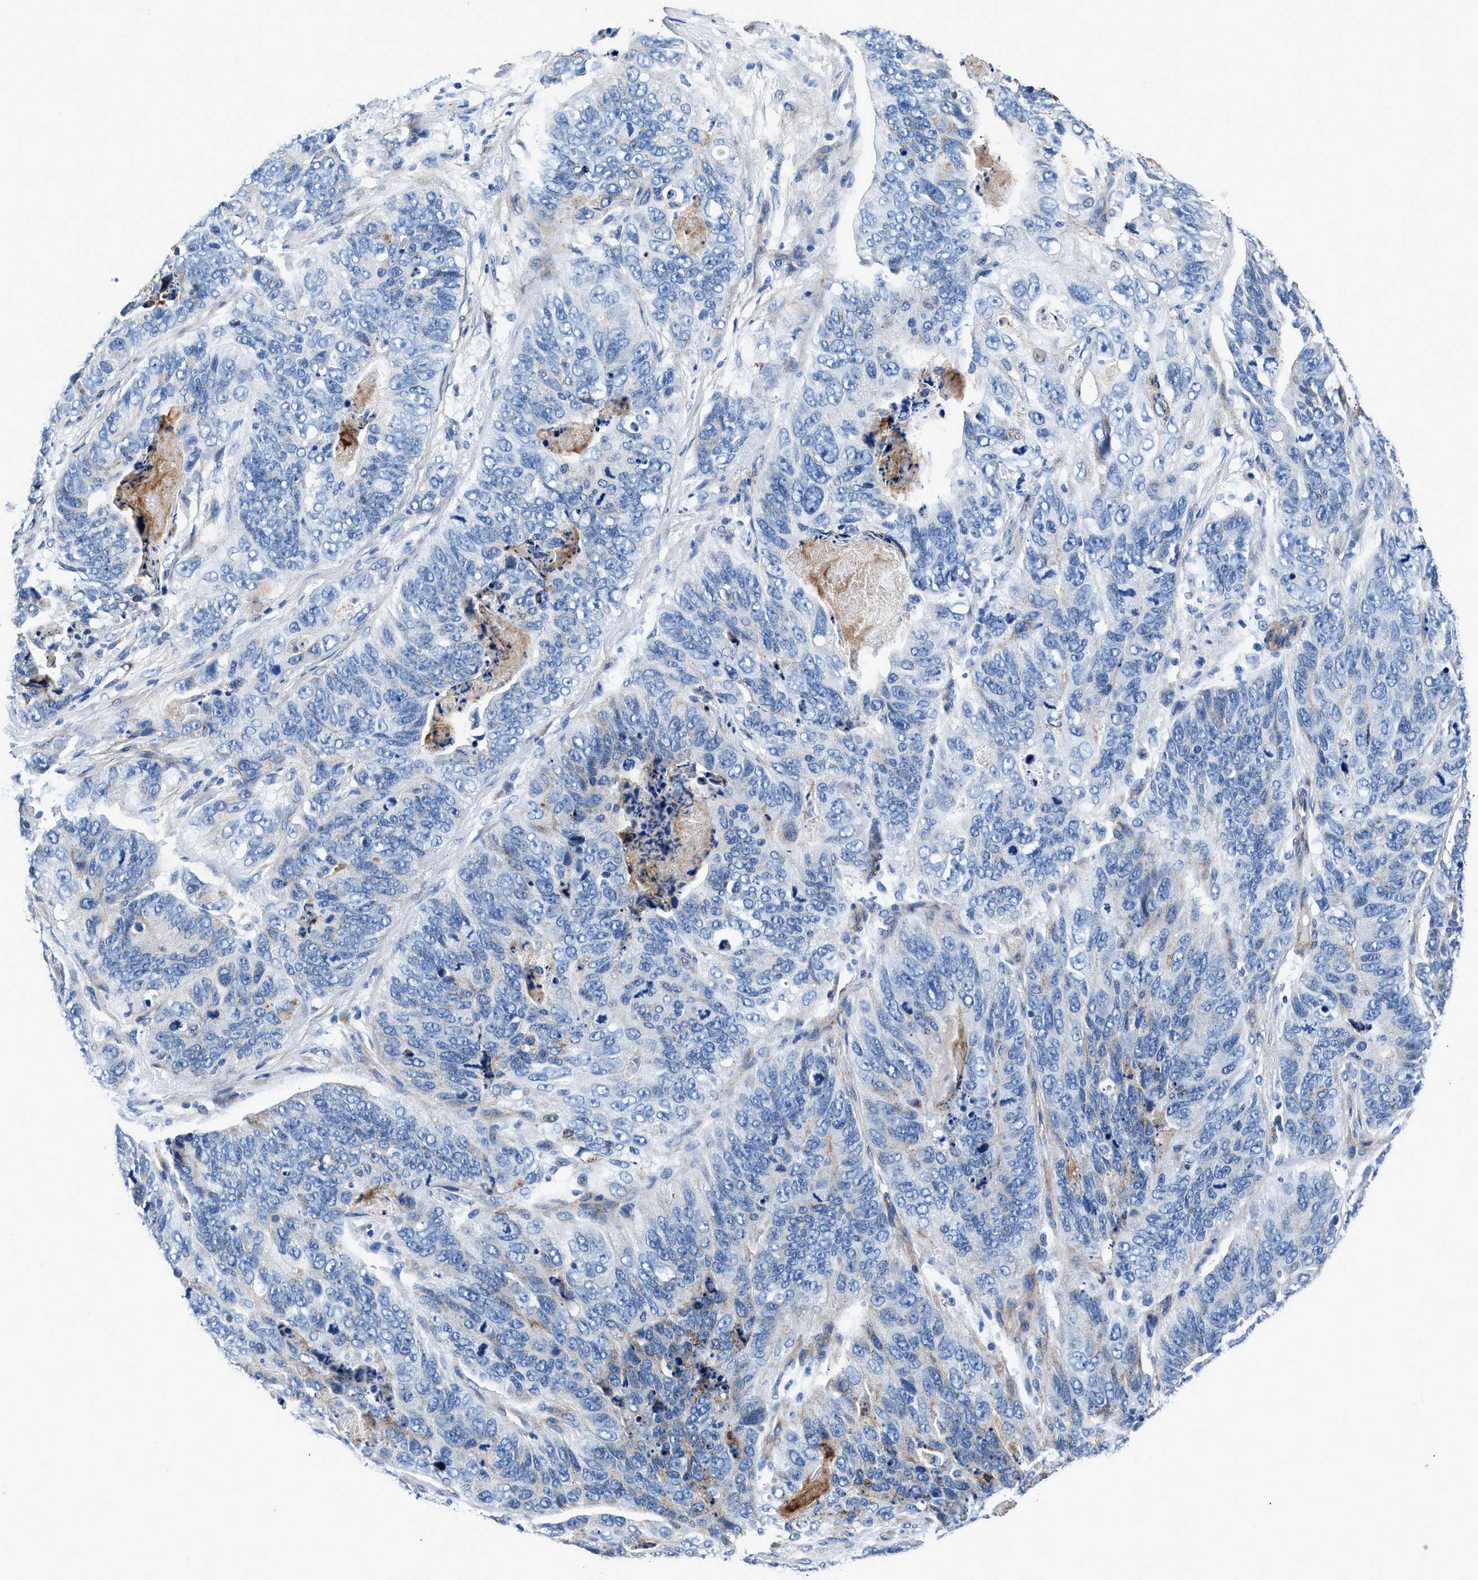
{"staining": {"intensity": "negative", "quantity": "none", "location": "none"}, "tissue": "stomach cancer", "cell_type": "Tumor cells", "image_type": "cancer", "snomed": [{"axis": "morphology", "description": "Adenocarcinoma, NOS"}, {"axis": "topography", "description": "Stomach"}], "caption": "Tumor cells show no significant protein positivity in stomach cancer (adenocarcinoma). (DAB (3,3'-diaminobenzidine) immunohistochemistry with hematoxylin counter stain).", "gene": "DAG1", "patient": {"sex": "female", "age": 89}}